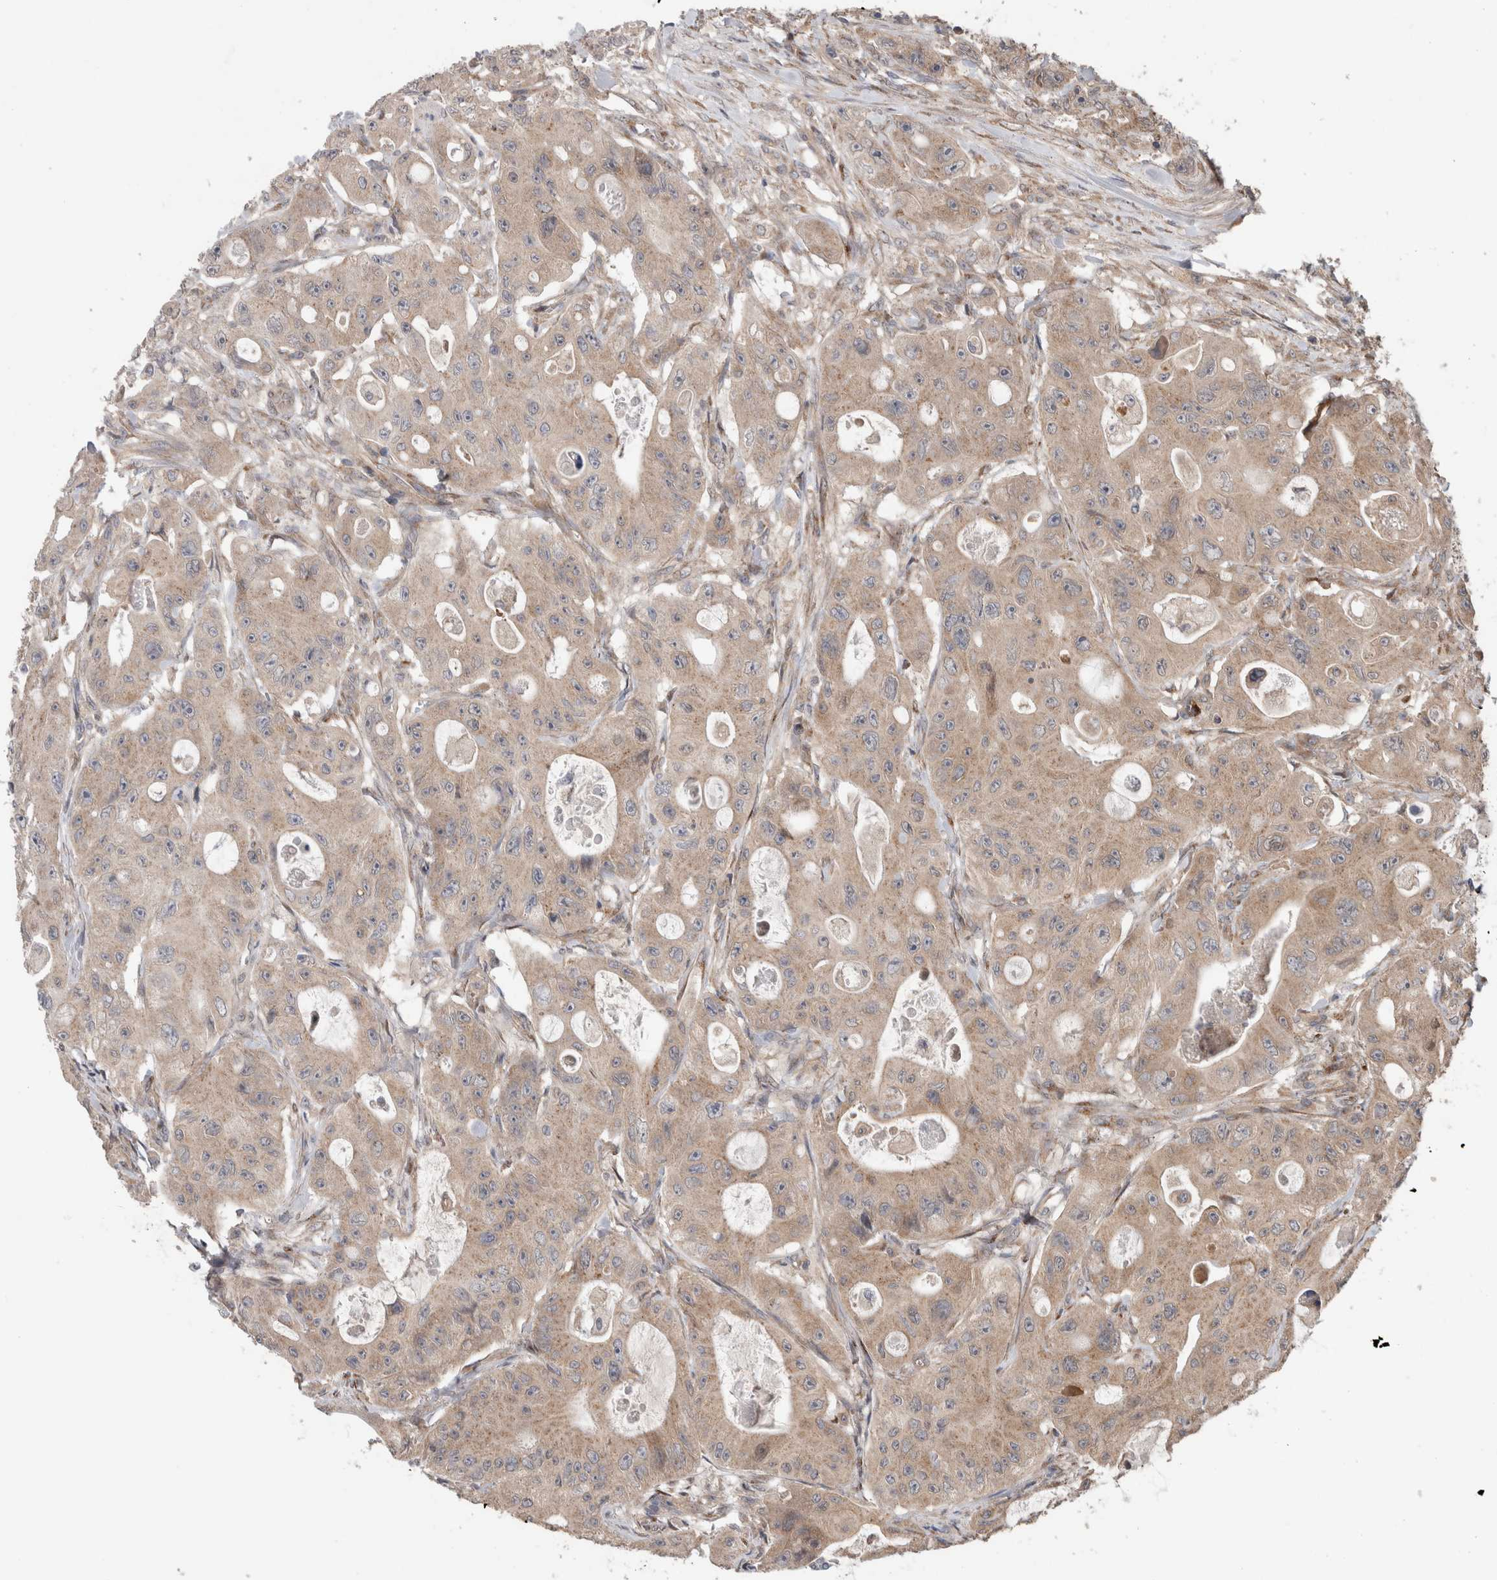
{"staining": {"intensity": "weak", "quantity": ">75%", "location": "cytoplasmic/membranous"}, "tissue": "colorectal cancer", "cell_type": "Tumor cells", "image_type": "cancer", "snomed": [{"axis": "morphology", "description": "Adenocarcinoma, NOS"}, {"axis": "topography", "description": "Colon"}], "caption": "Colorectal adenocarcinoma stained for a protein displays weak cytoplasmic/membranous positivity in tumor cells.", "gene": "TRIM5", "patient": {"sex": "female", "age": 46}}